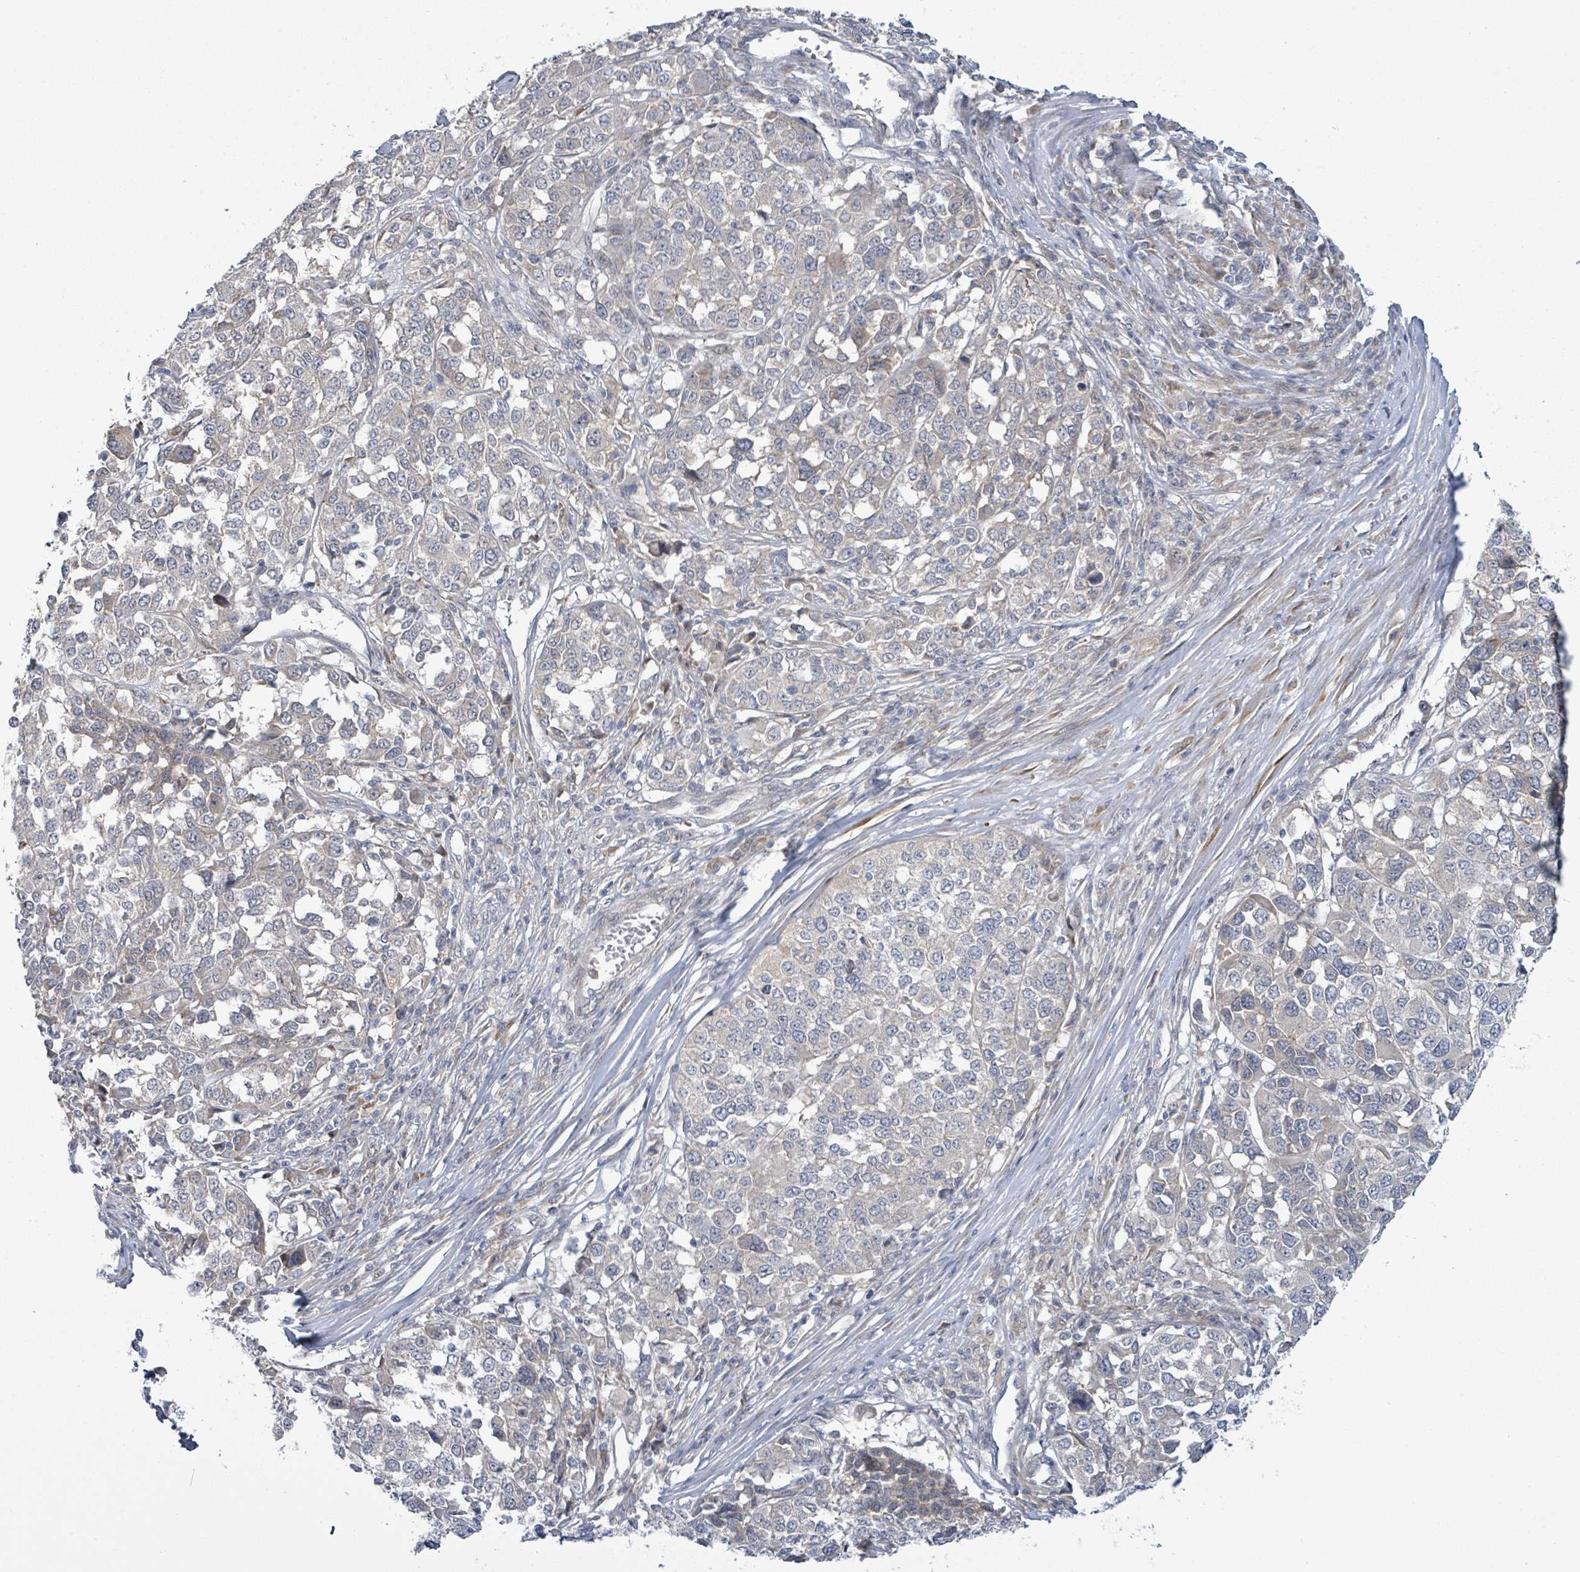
{"staining": {"intensity": "negative", "quantity": "none", "location": "none"}, "tissue": "melanoma", "cell_type": "Tumor cells", "image_type": "cancer", "snomed": [{"axis": "morphology", "description": "Malignant melanoma, Metastatic site"}, {"axis": "topography", "description": "Lymph node"}], "caption": "Immunohistochemistry histopathology image of malignant melanoma (metastatic site) stained for a protein (brown), which exhibits no expression in tumor cells.", "gene": "SLIT3", "patient": {"sex": "male", "age": 44}}